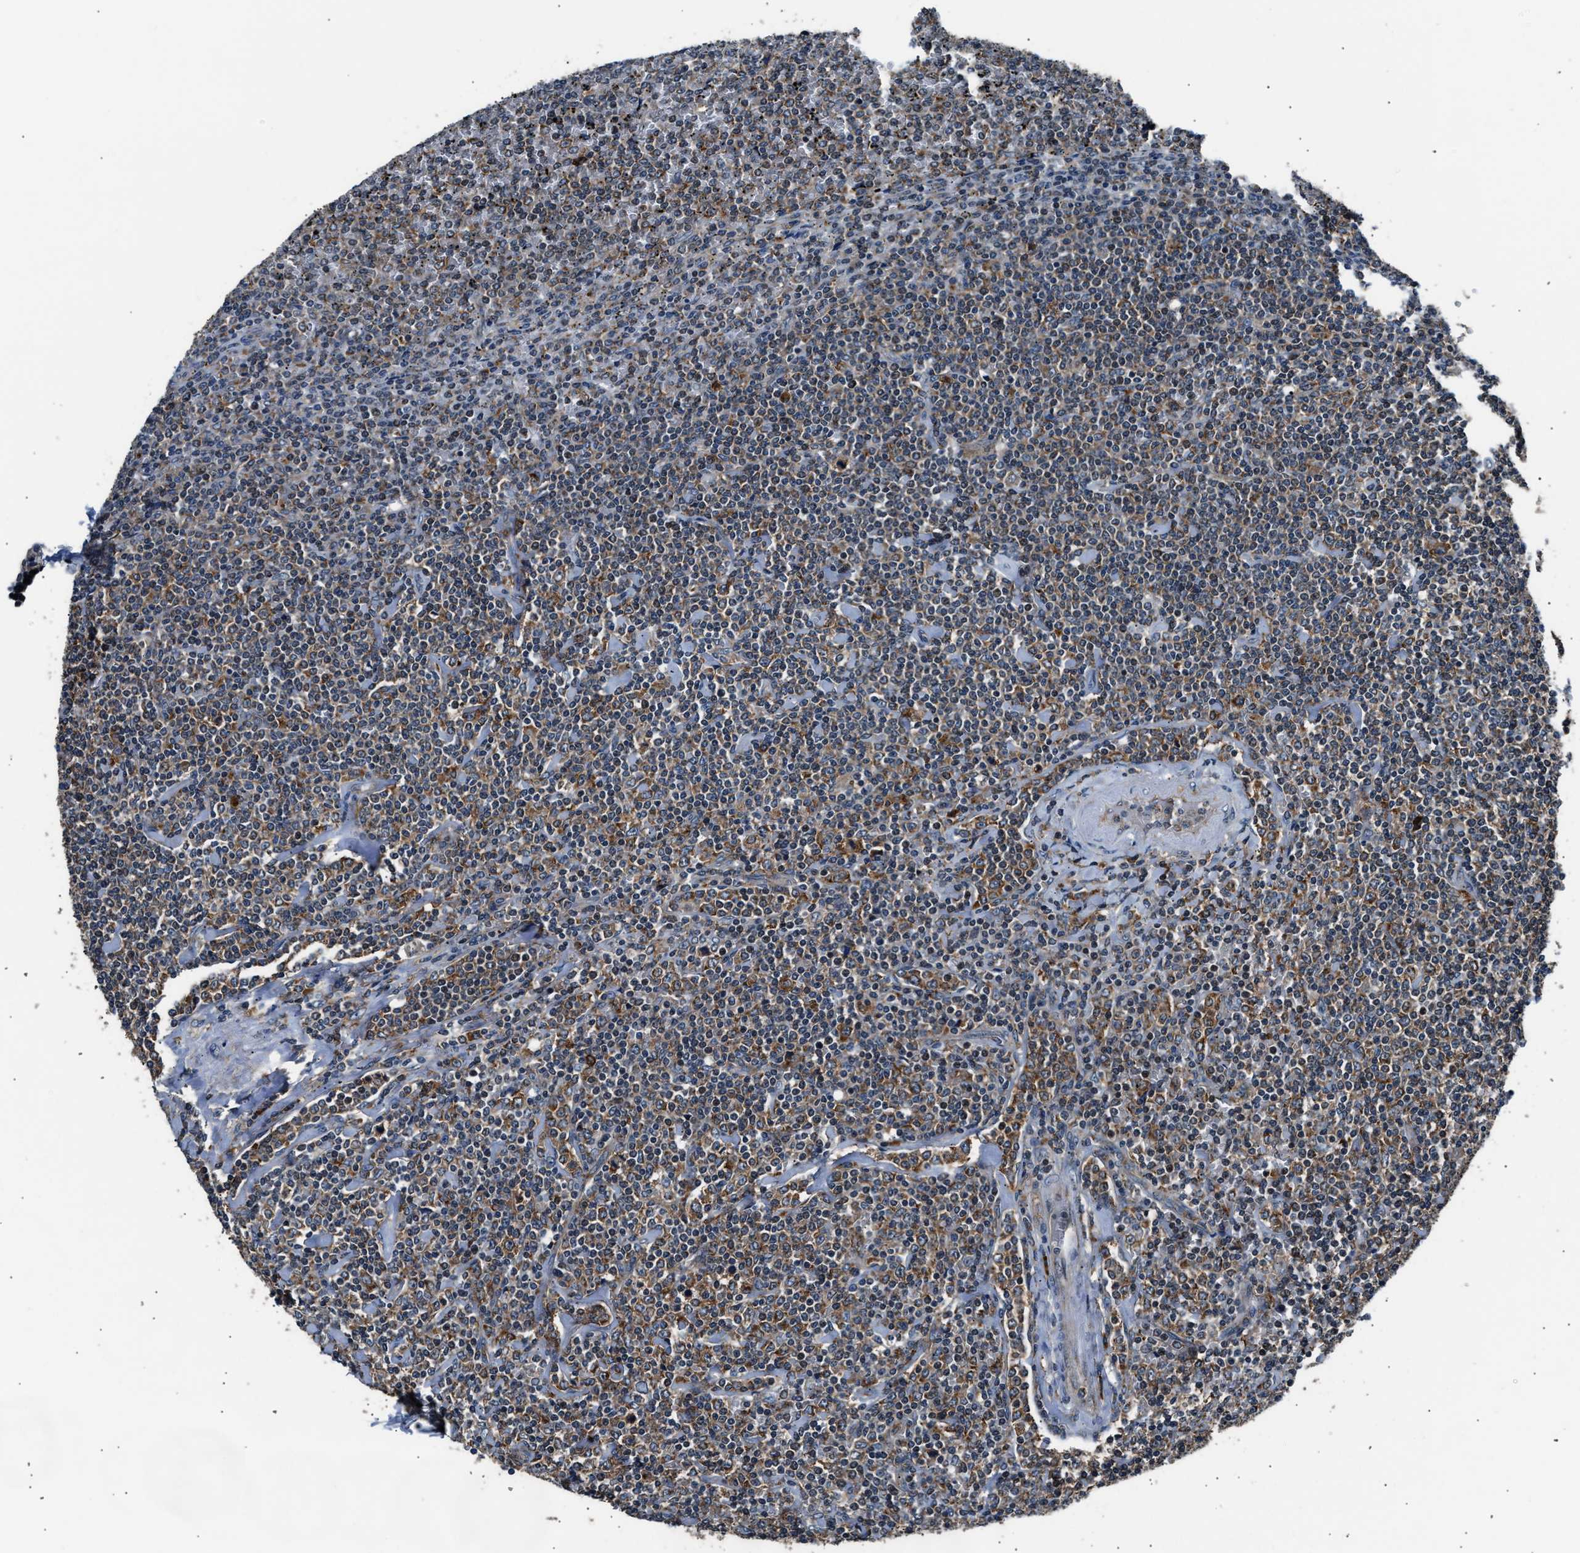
{"staining": {"intensity": "moderate", "quantity": "25%-75%", "location": "cytoplasmic/membranous"}, "tissue": "lymphoma", "cell_type": "Tumor cells", "image_type": "cancer", "snomed": [{"axis": "morphology", "description": "Malignant lymphoma, non-Hodgkin's type, Low grade"}, {"axis": "topography", "description": "Spleen"}], "caption": "IHC histopathology image of lymphoma stained for a protein (brown), which demonstrates medium levels of moderate cytoplasmic/membranous positivity in about 25%-75% of tumor cells.", "gene": "IMPDH2", "patient": {"sex": "female", "age": 19}}